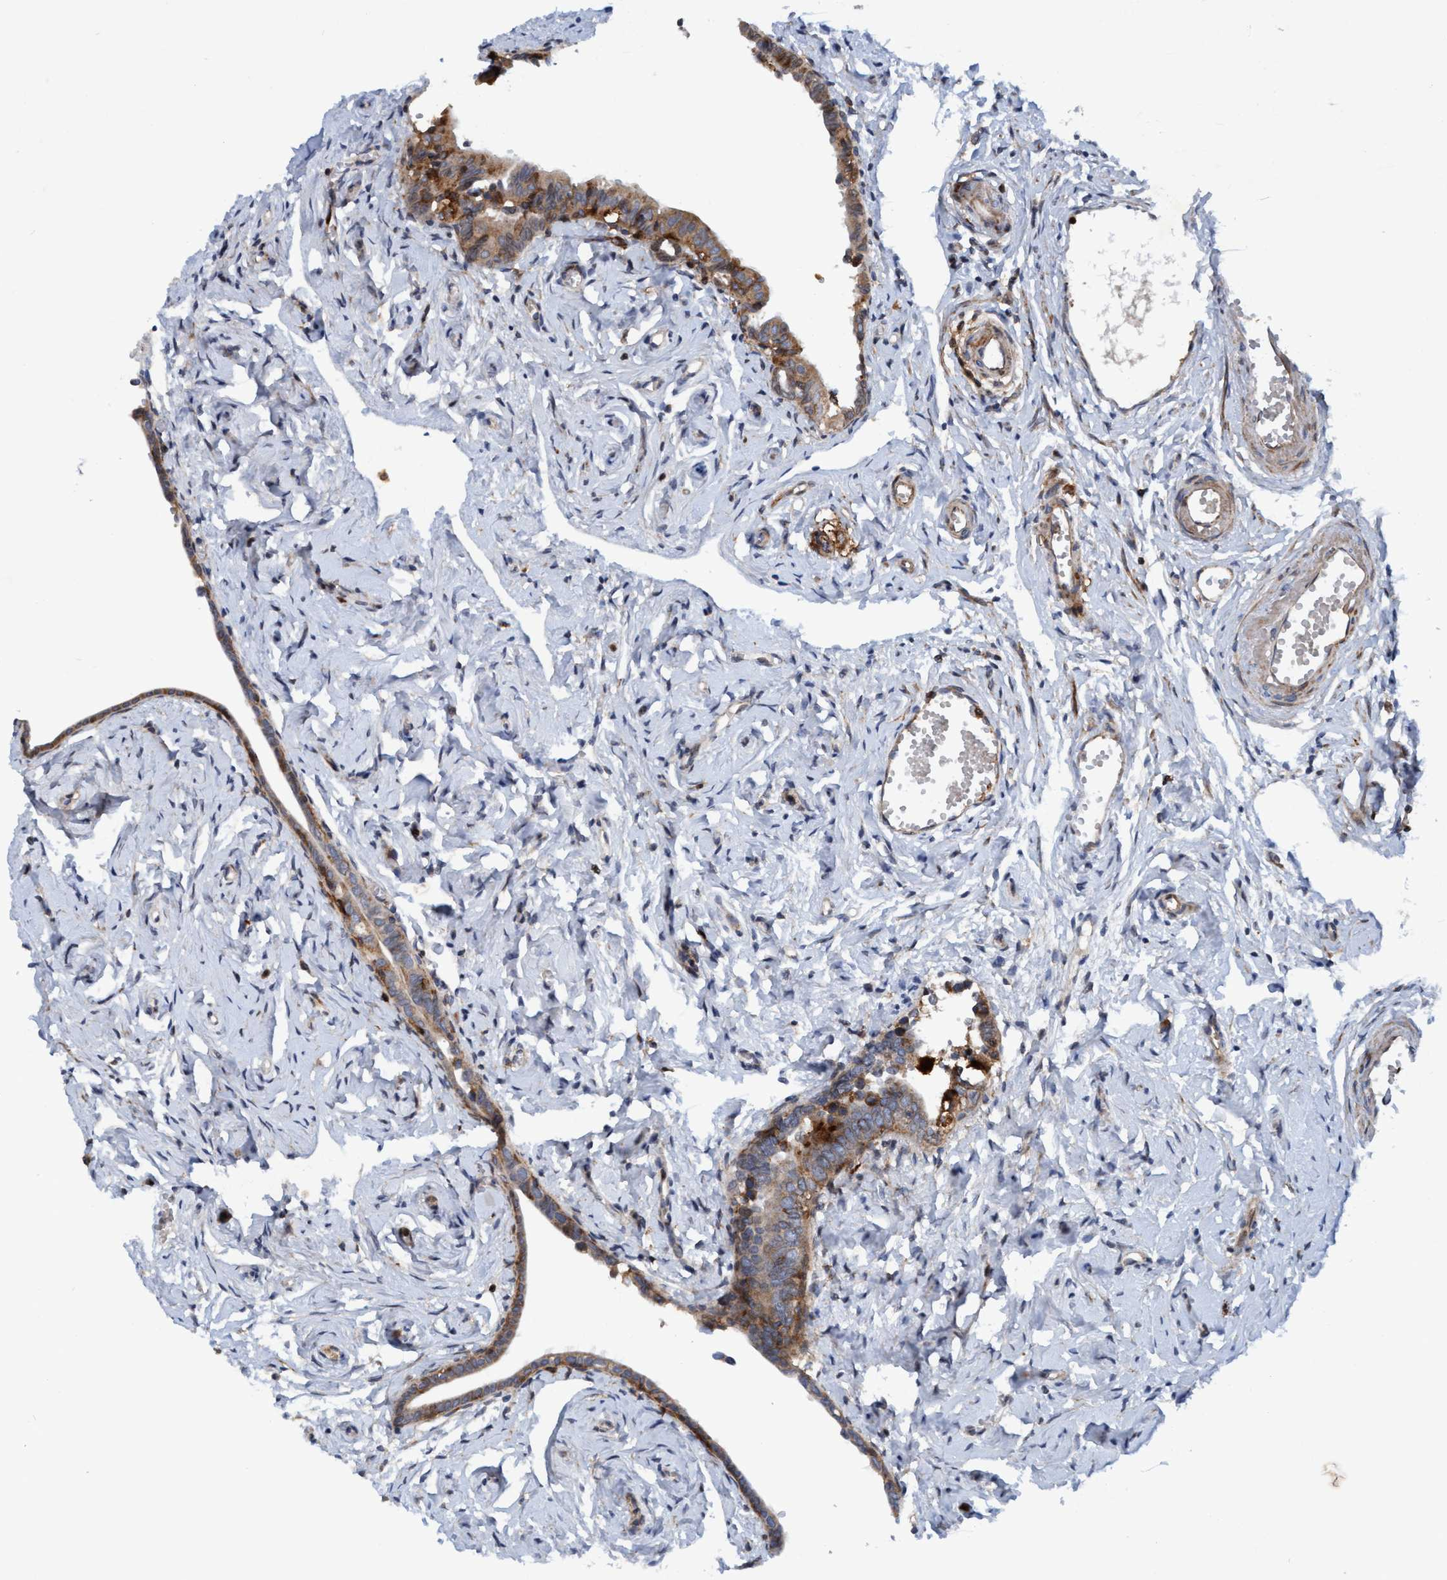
{"staining": {"intensity": "moderate", "quantity": ">75%", "location": "cytoplasmic/membranous"}, "tissue": "fallopian tube", "cell_type": "Glandular cells", "image_type": "normal", "snomed": [{"axis": "morphology", "description": "Normal tissue, NOS"}, {"axis": "topography", "description": "Fallopian tube"}], "caption": "This is a histology image of immunohistochemistry (IHC) staining of normal fallopian tube, which shows moderate expression in the cytoplasmic/membranous of glandular cells.", "gene": "SLC16A3", "patient": {"sex": "female", "age": 71}}